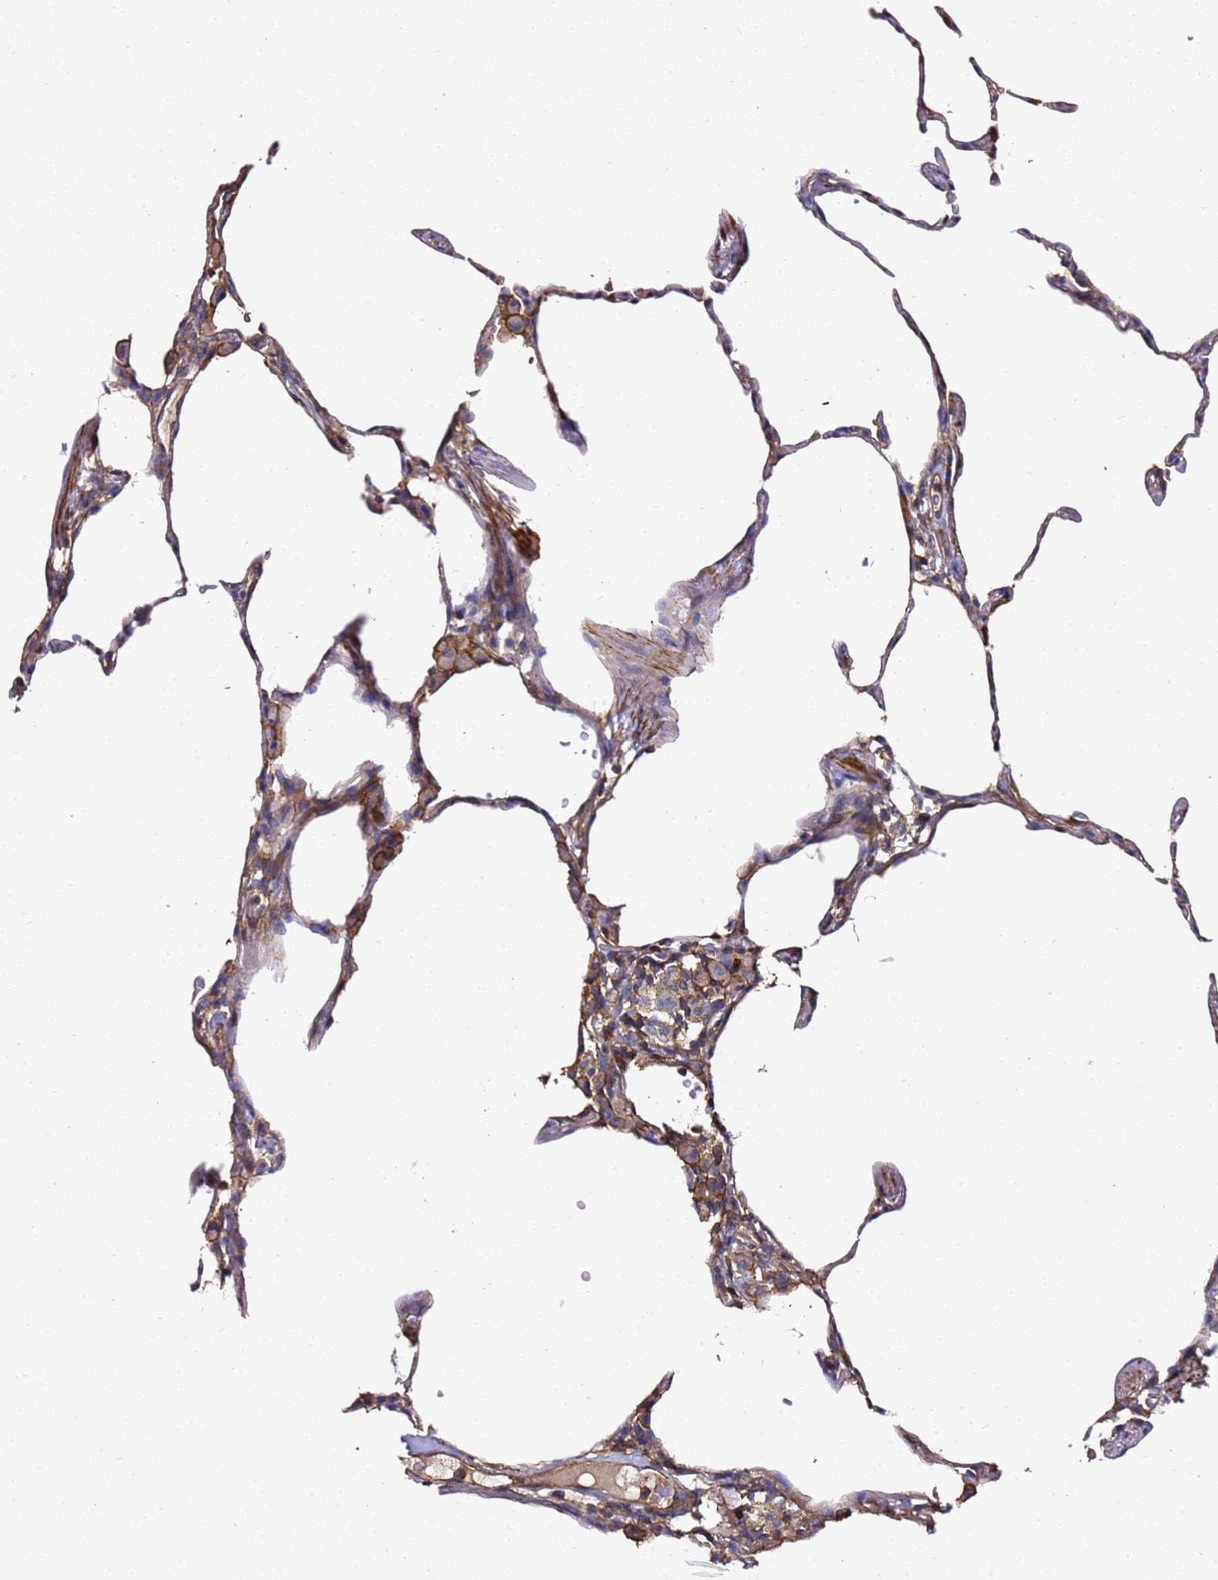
{"staining": {"intensity": "moderate", "quantity": "<25%", "location": "cytoplasmic/membranous"}, "tissue": "lung", "cell_type": "Alveolar cells", "image_type": "normal", "snomed": [{"axis": "morphology", "description": "Normal tissue, NOS"}, {"axis": "topography", "description": "Lung"}], "caption": "IHC (DAB (3,3'-diaminobenzidine)) staining of benign lung reveals moderate cytoplasmic/membranous protein expression in about <25% of alveolar cells.", "gene": "ZFP36L2", "patient": {"sex": "female", "age": 57}}